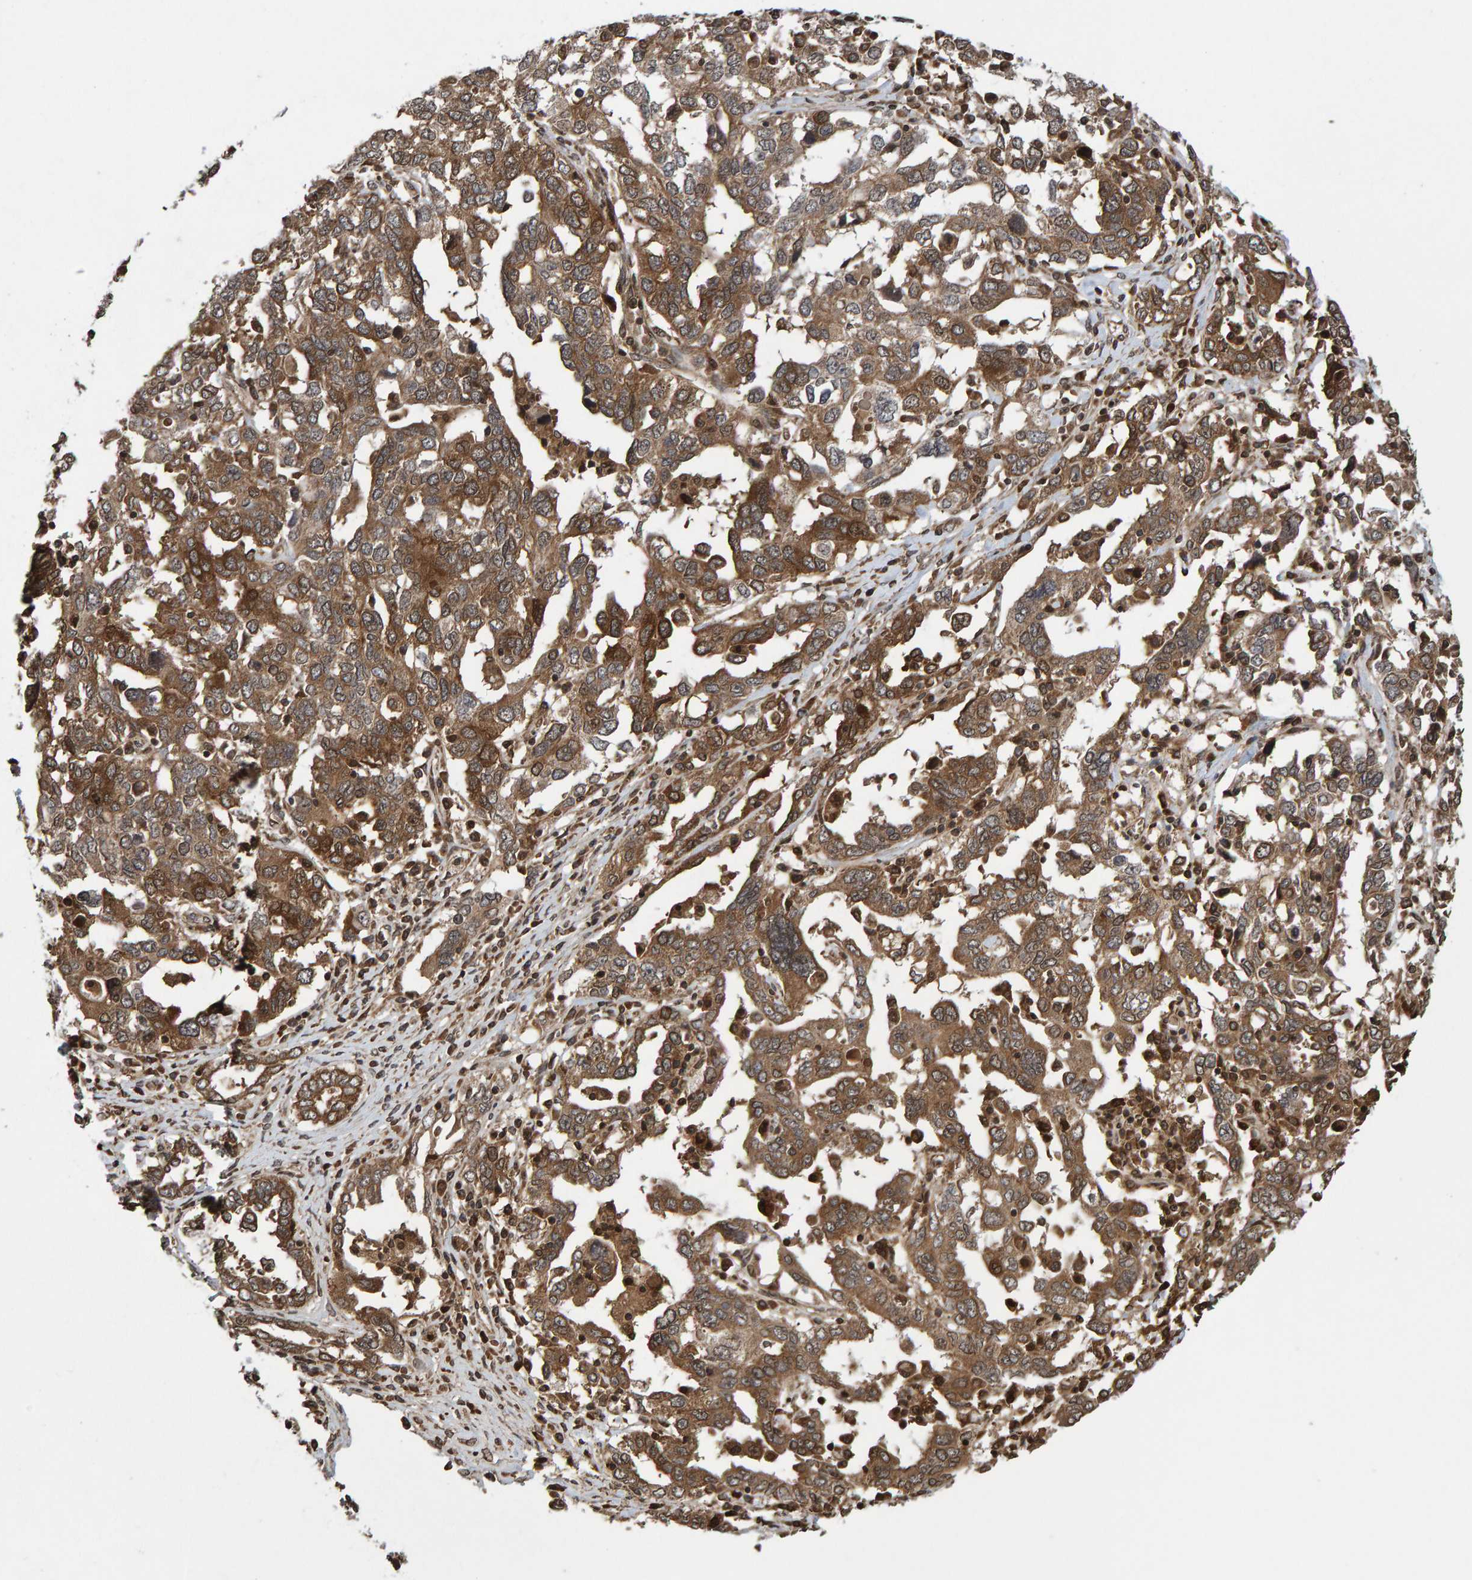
{"staining": {"intensity": "strong", "quantity": ">75%", "location": "cytoplasmic/membranous"}, "tissue": "ovarian cancer", "cell_type": "Tumor cells", "image_type": "cancer", "snomed": [{"axis": "morphology", "description": "Carcinoma, endometroid"}, {"axis": "topography", "description": "Ovary"}], "caption": "Tumor cells reveal high levels of strong cytoplasmic/membranous staining in about >75% of cells in ovarian cancer (endometroid carcinoma).", "gene": "GAB2", "patient": {"sex": "female", "age": 62}}